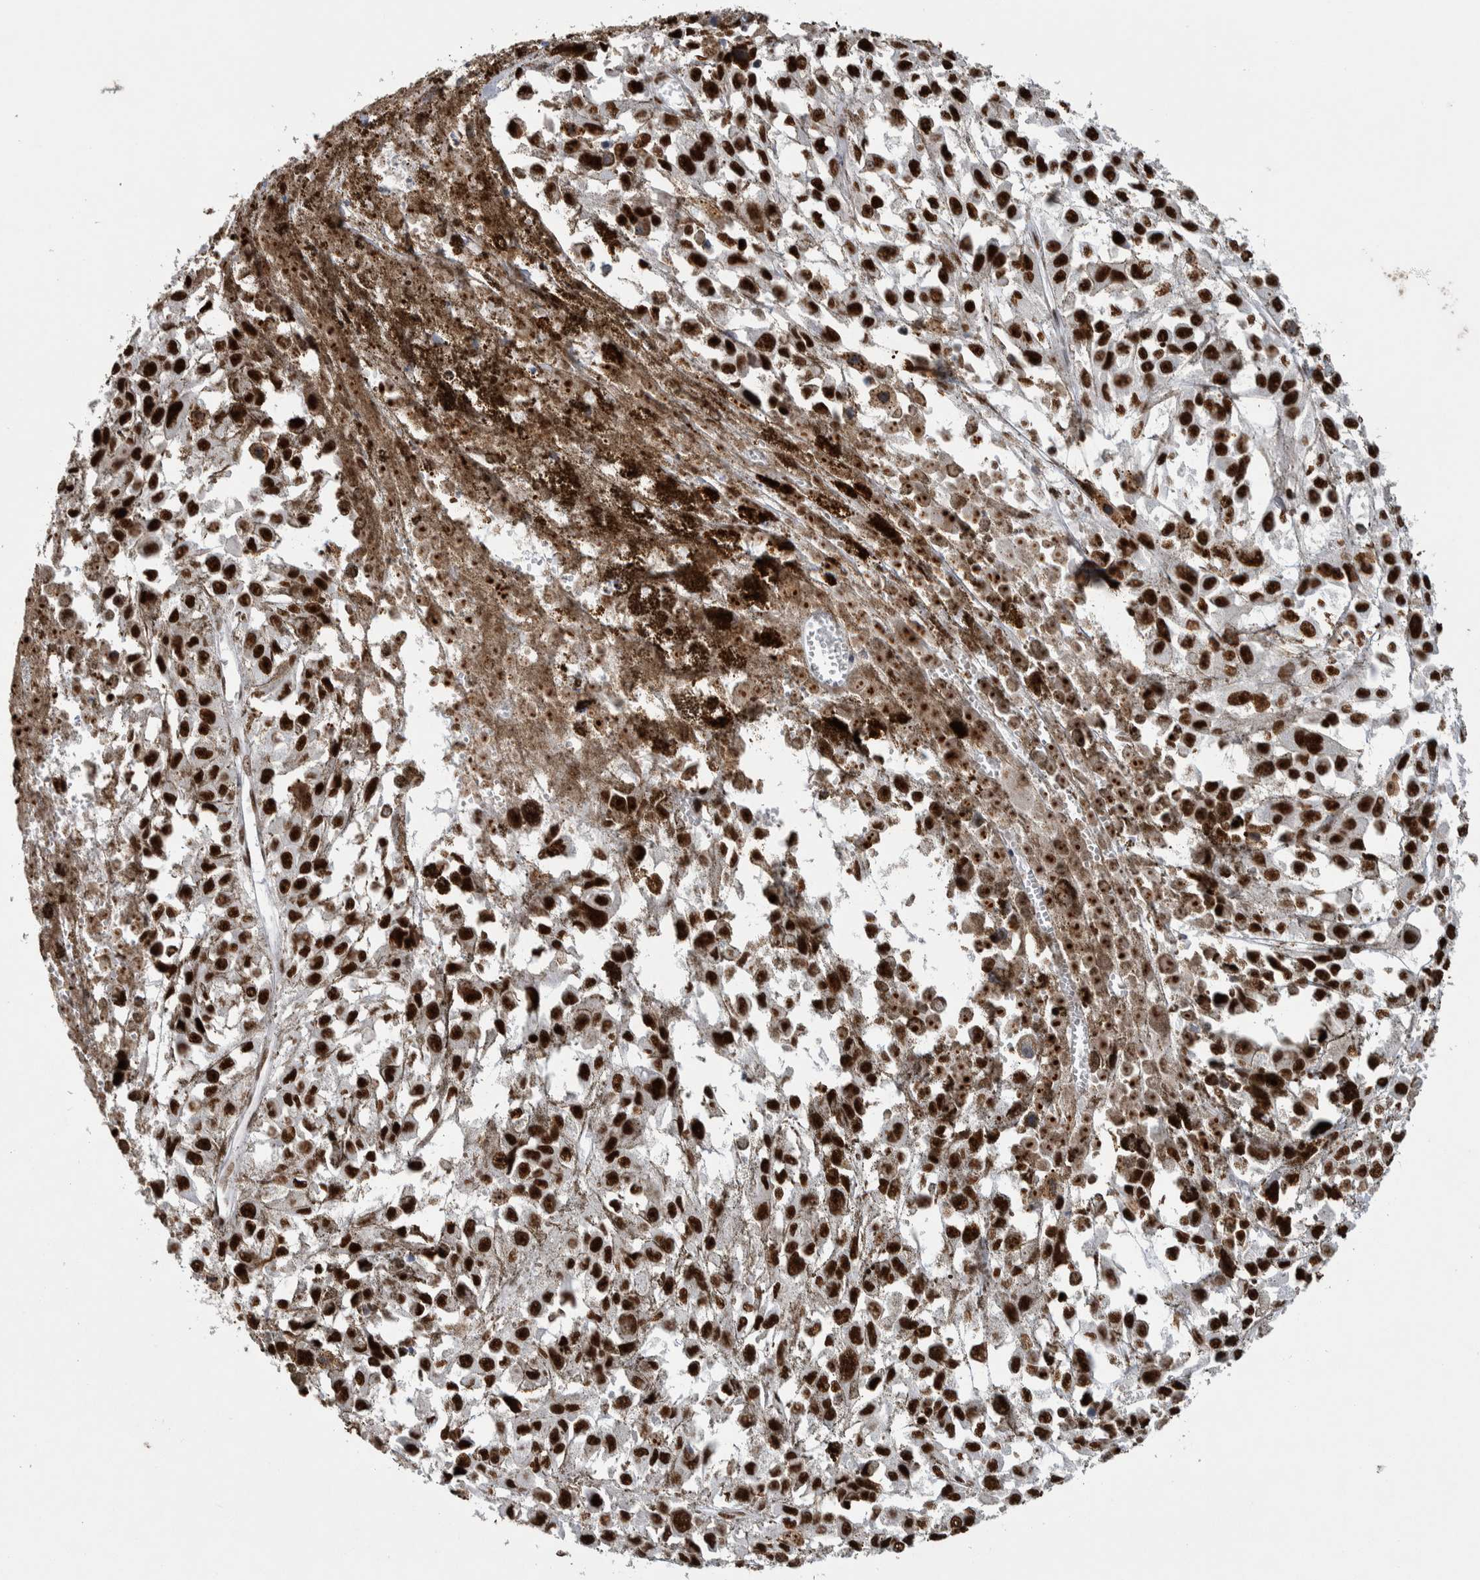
{"staining": {"intensity": "strong", "quantity": ">75%", "location": "nuclear"}, "tissue": "melanoma", "cell_type": "Tumor cells", "image_type": "cancer", "snomed": [{"axis": "morphology", "description": "Malignant melanoma, Metastatic site"}, {"axis": "topography", "description": "Lymph node"}], "caption": "Human melanoma stained with a protein marker displays strong staining in tumor cells.", "gene": "NCL", "patient": {"sex": "male", "age": 59}}